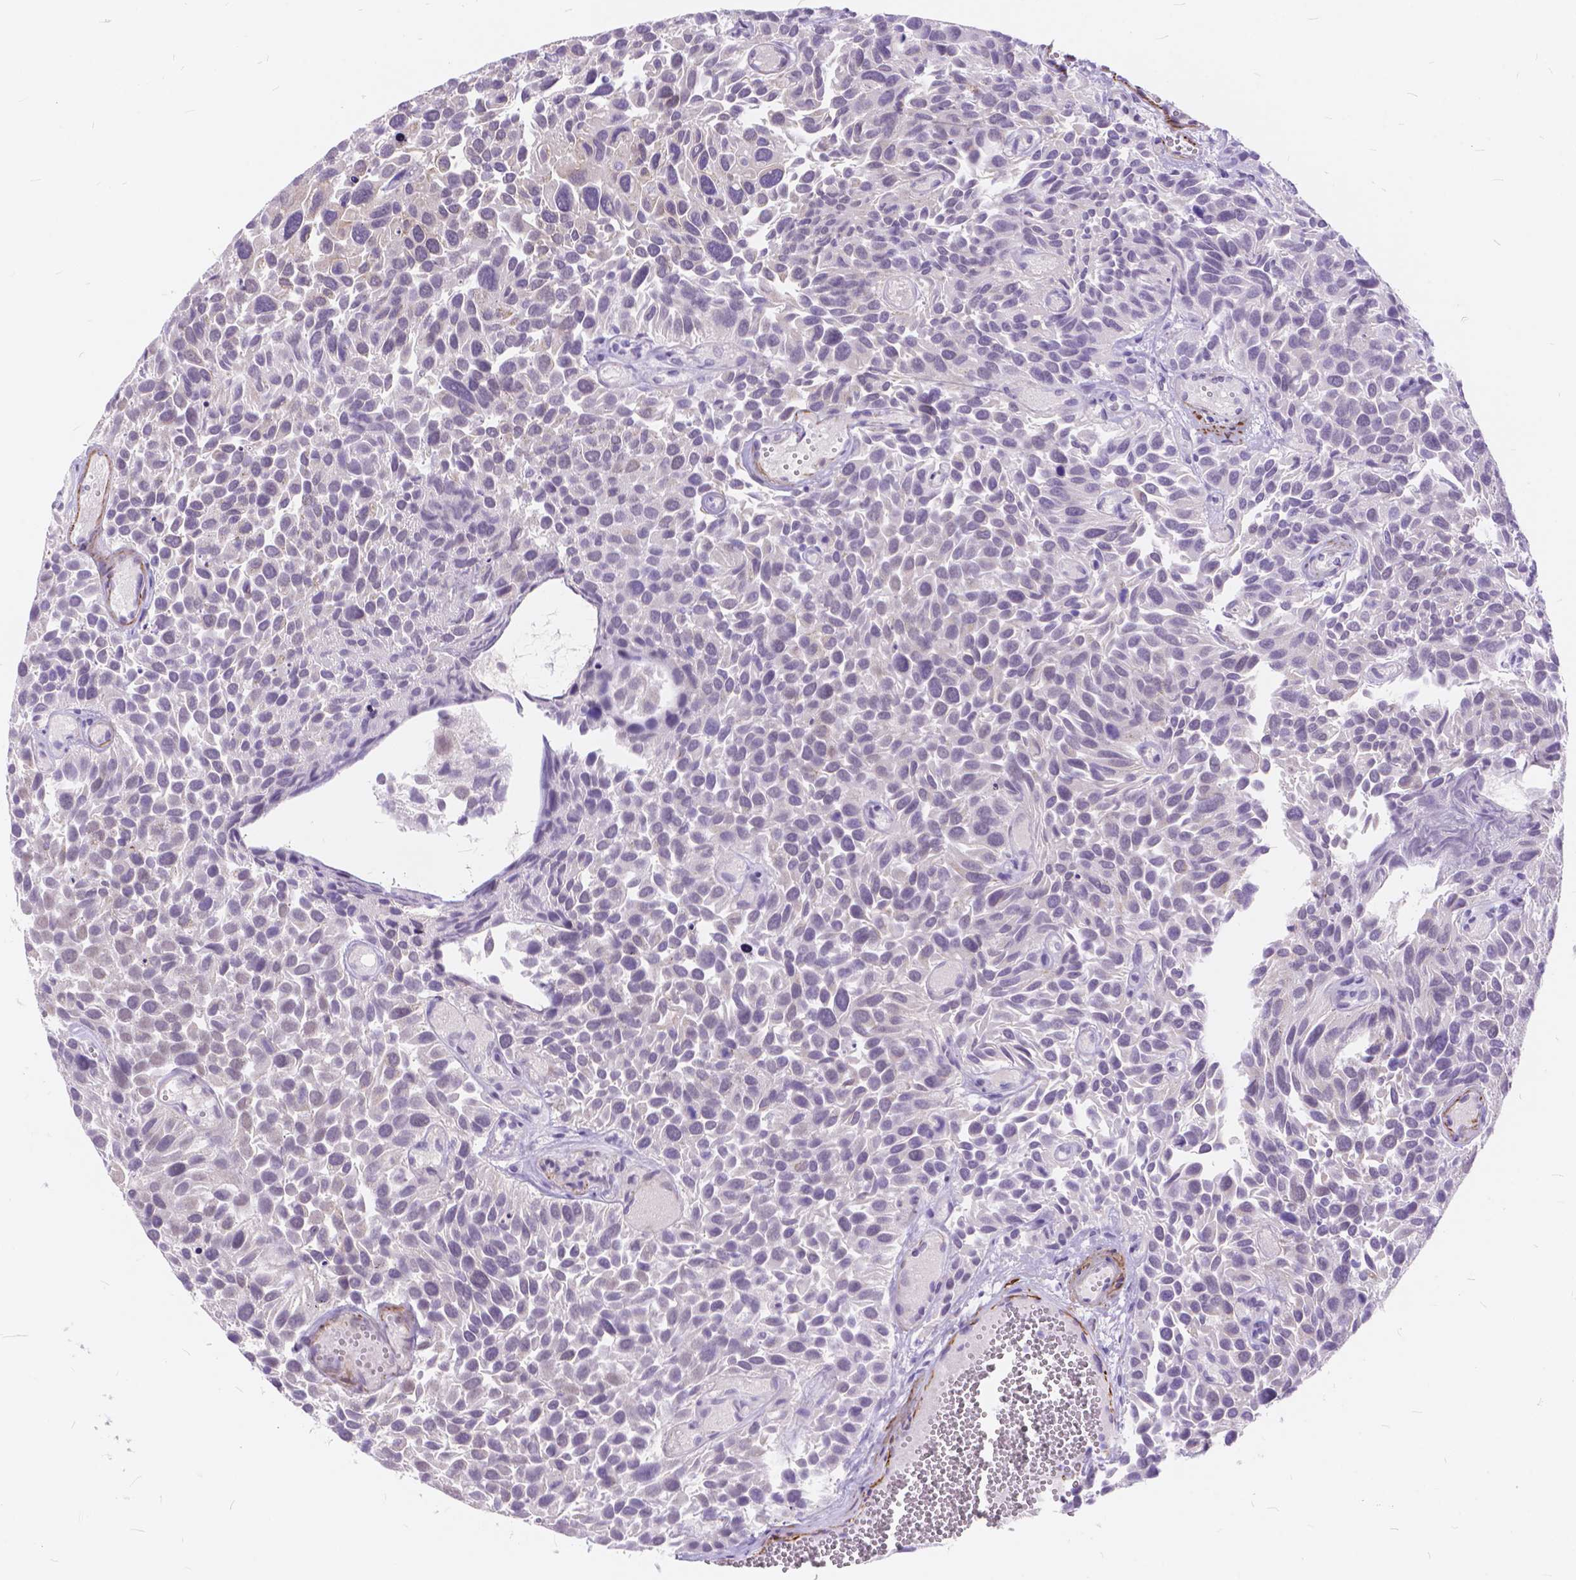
{"staining": {"intensity": "negative", "quantity": "none", "location": "none"}, "tissue": "urothelial cancer", "cell_type": "Tumor cells", "image_type": "cancer", "snomed": [{"axis": "morphology", "description": "Urothelial carcinoma, Low grade"}, {"axis": "topography", "description": "Urinary bladder"}], "caption": "An IHC photomicrograph of urothelial carcinoma (low-grade) is shown. There is no staining in tumor cells of urothelial carcinoma (low-grade). (DAB immunohistochemistry visualized using brightfield microscopy, high magnification).", "gene": "MAN2C1", "patient": {"sex": "female", "age": 69}}